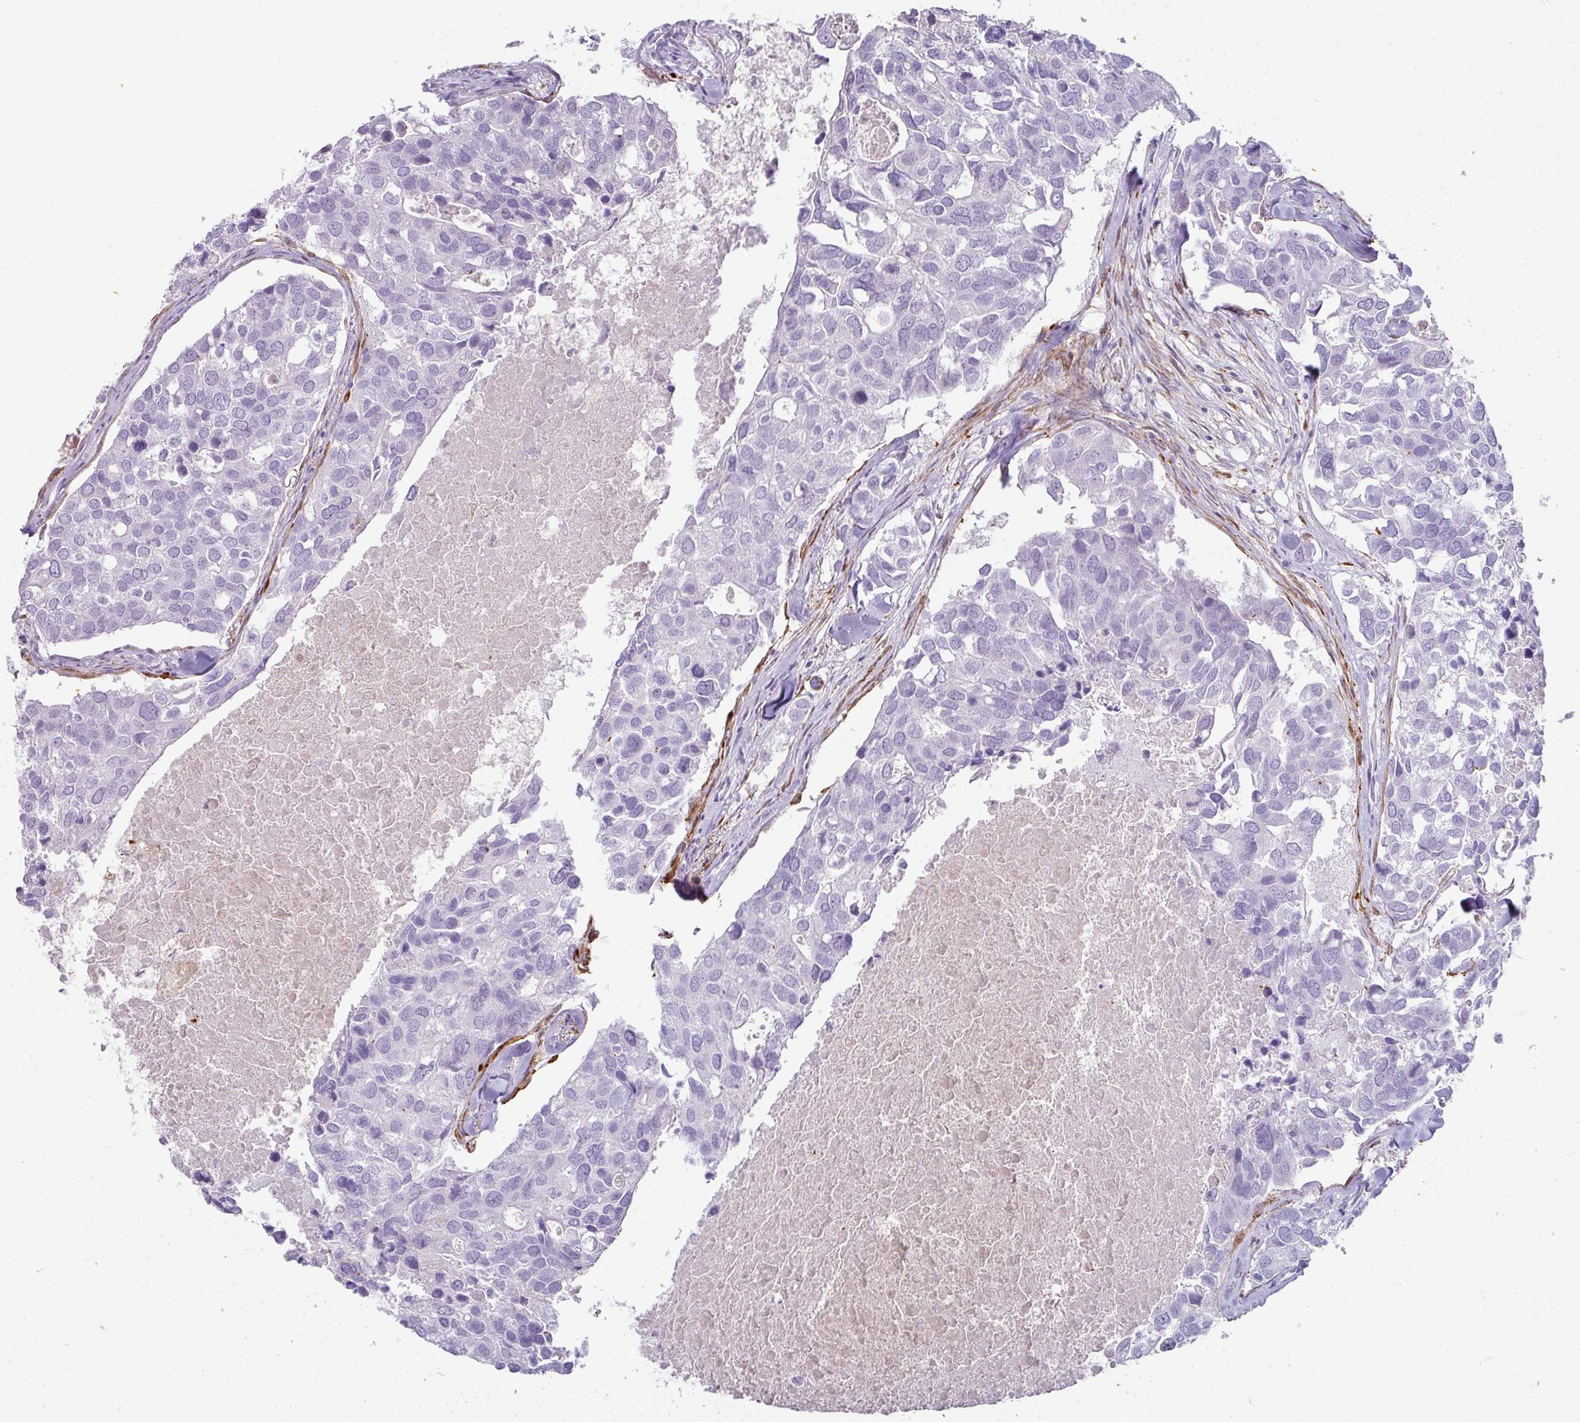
{"staining": {"intensity": "negative", "quantity": "none", "location": "none"}, "tissue": "breast cancer", "cell_type": "Tumor cells", "image_type": "cancer", "snomed": [{"axis": "morphology", "description": "Duct carcinoma"}, {"axis": "topography", "description": "Breast"}], "caption": "This is a micrograph of immunohistochemistry (IHC) staining of breast cancer, which shows no positivity in tumor cells.", "gene": "OR52N1", "patient": {"sex": "female", "age": 83}}